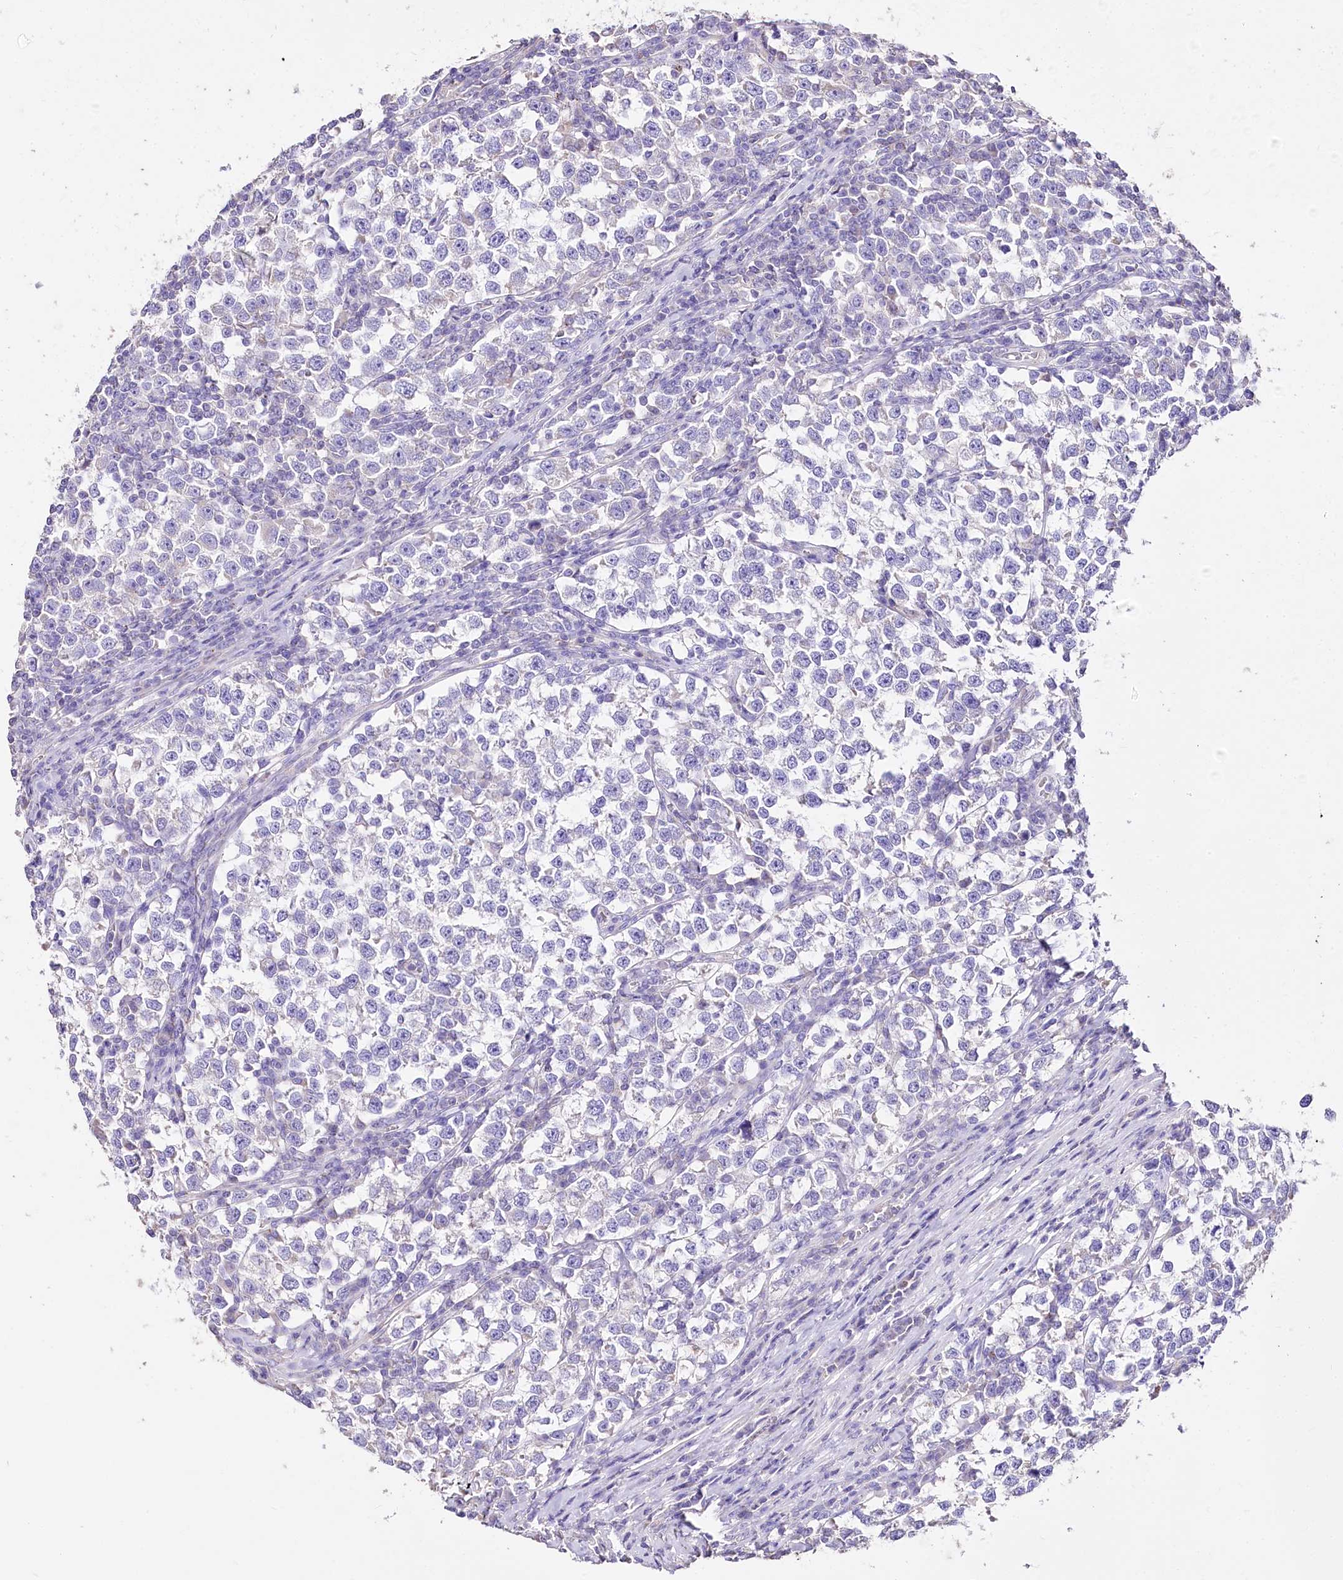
{"staining": {"intensity": "negative", "quantity": "none", "location": "none"}, "tissue": "testis cancer", "cell_type": "Tumor cells", "image_type": "cancer", "snomed": [{"axis": "morphology", "description": "Normal tissue, NOS"}, {"axis": "morphology", "description": "Seminoma, NOS"}, {"axis": "topography", "description": "Testis"}], "caption": "Immunohistochemistry (IHC) of testis seminoma demonstrates no staining in tumor cells. The staining is performed using DAB brown chromogen with nuclei counter-stained in using hematoxylin.", "gene": "PTER", "patient": {"sex": "male", "age": 43}}